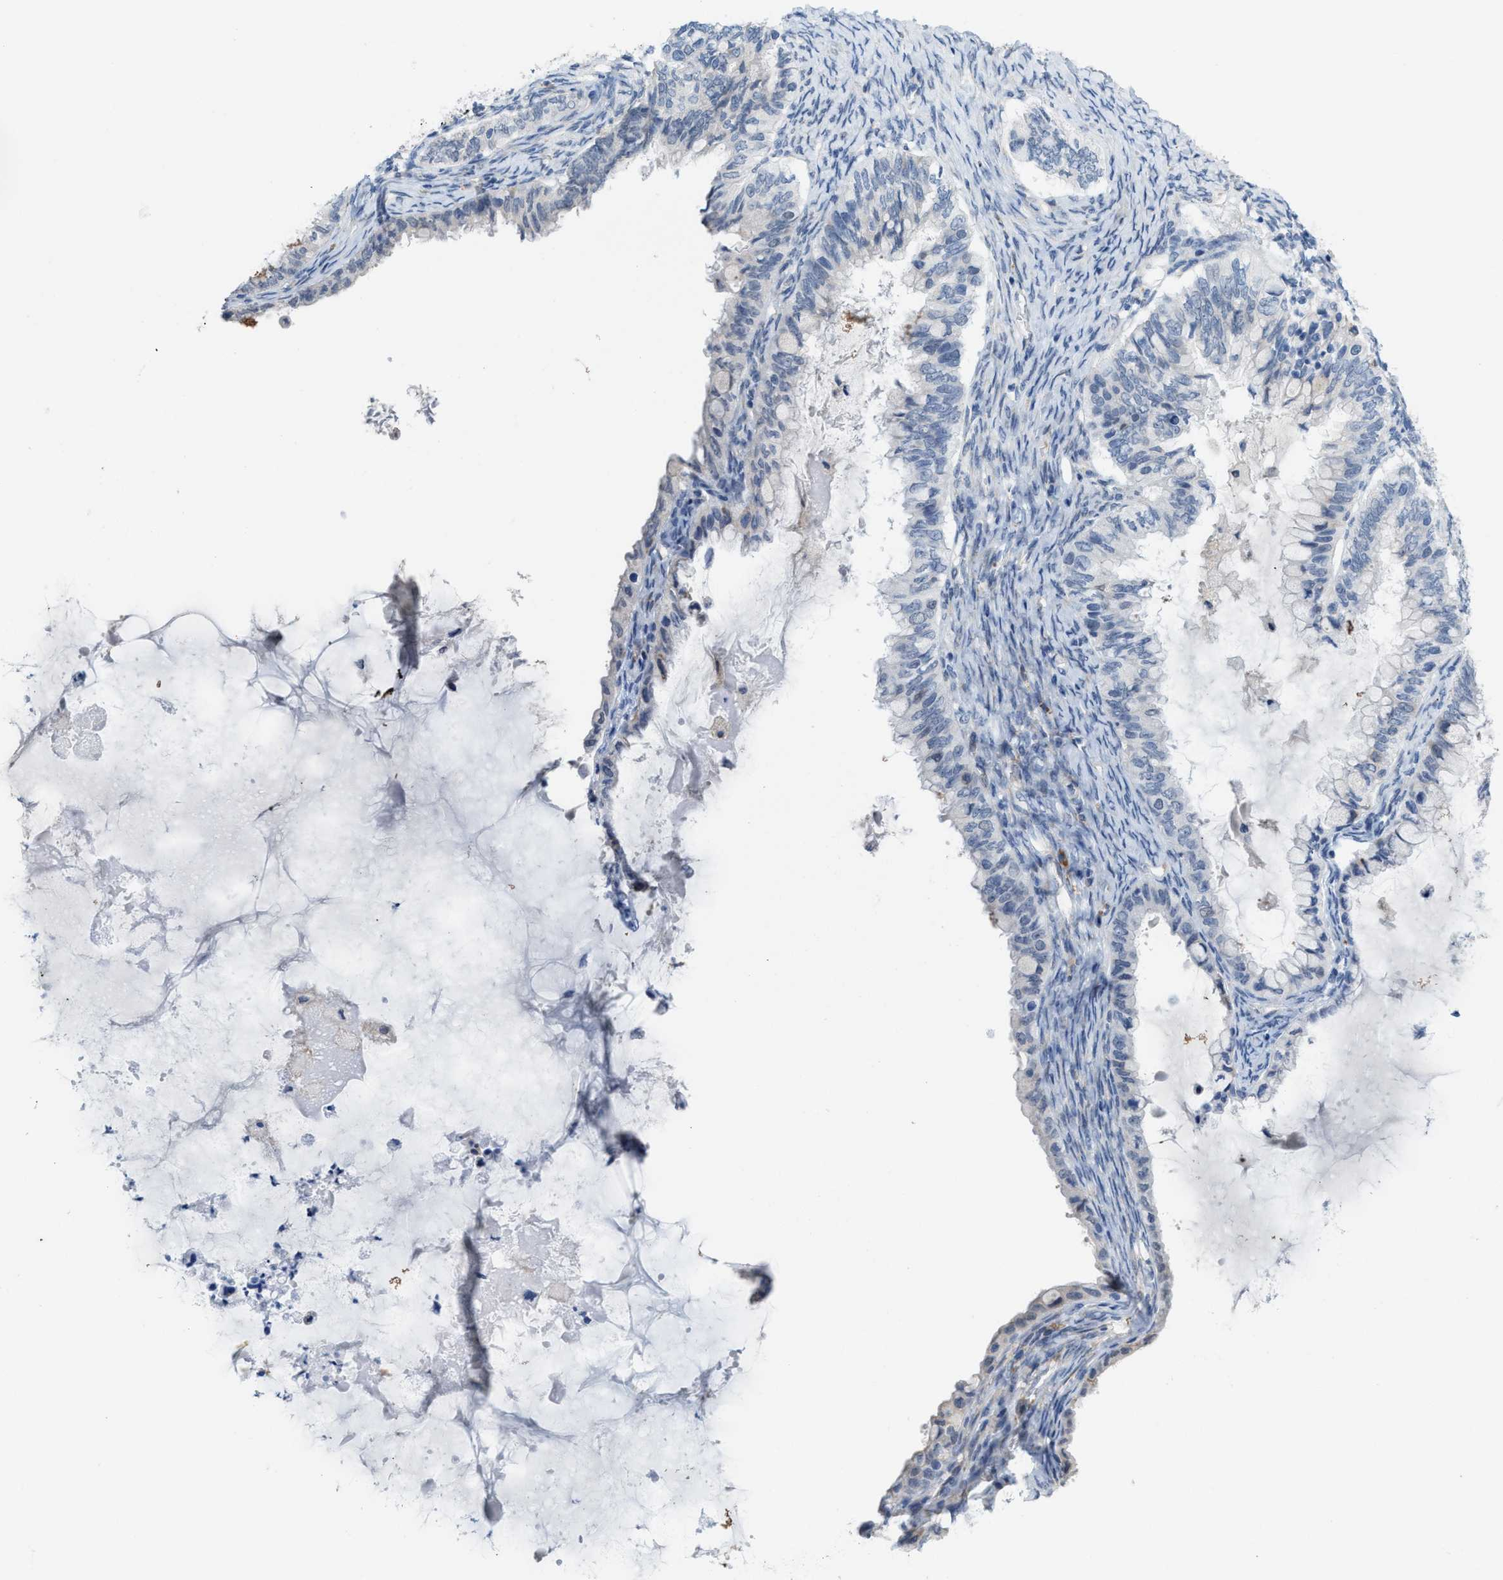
{"staining": {"intensity": "negative", "quantity": "none", "location": "none"}, "tissue": "ovarian cancer", "cell_type": "Tumor cells", "image_type": "cancer", "snomed": [{"axis": "morphology", "description": "Cystadenocarcinoma, mucinous, NOS"}, {"axis": "topography", "description": "Ovary"}], "caption": "Immunohistochemical staining of ovarian mucinous cystadenocarcinoma demonstrates no significant staining in tumor cells. (Stains: DAB (3,3'-diaminobenzidine) immunohistochemistry with hematoxylin counter stain, Microscopy: brightfield microscopy at high magnification).", "gene": "KIFC3", "patient": {"sex": "female", "age": 80}}